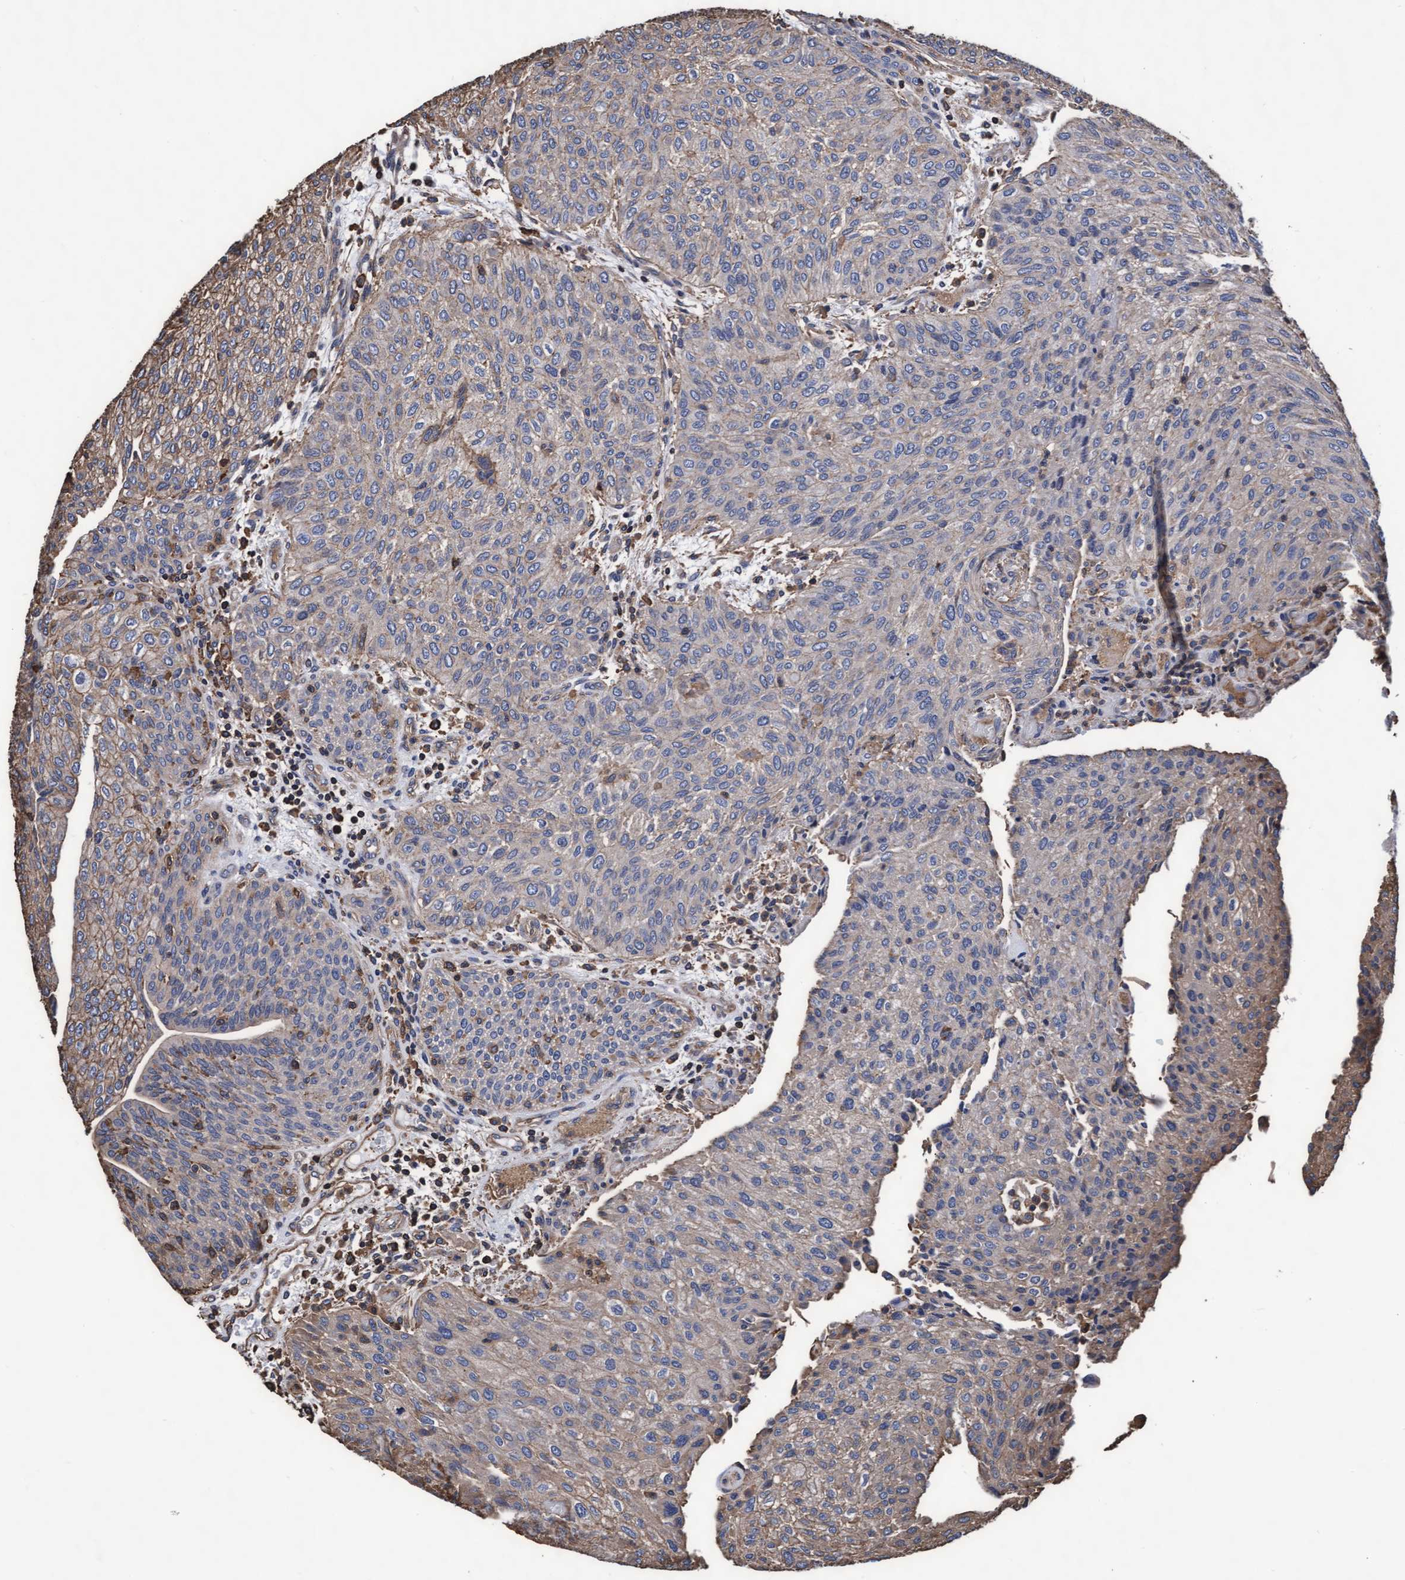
{"staining": {"intensity": "weak", "quantity": "<25%", "location": "cytoplasmic/membranous"}, "tissue": "urothelial cancer", "cell_type": "Tumor cells", "image_type": "cancer", "snomed": [{"axis": "morphology", "description": "Urothelial carcinoma, Low grade"}, {"axis": "morphology", "description": "Urothelial carcinoma, High grade"}, {"axis": "topography", "description": "Urinary bladder"}], "caption": "High-grade urothelial carcinoma was stained to show a protein in brown. There is no significant positivity in tumor cells.", "gene": "GRHPR", "patient": {"sex": "male", "age": 35}}